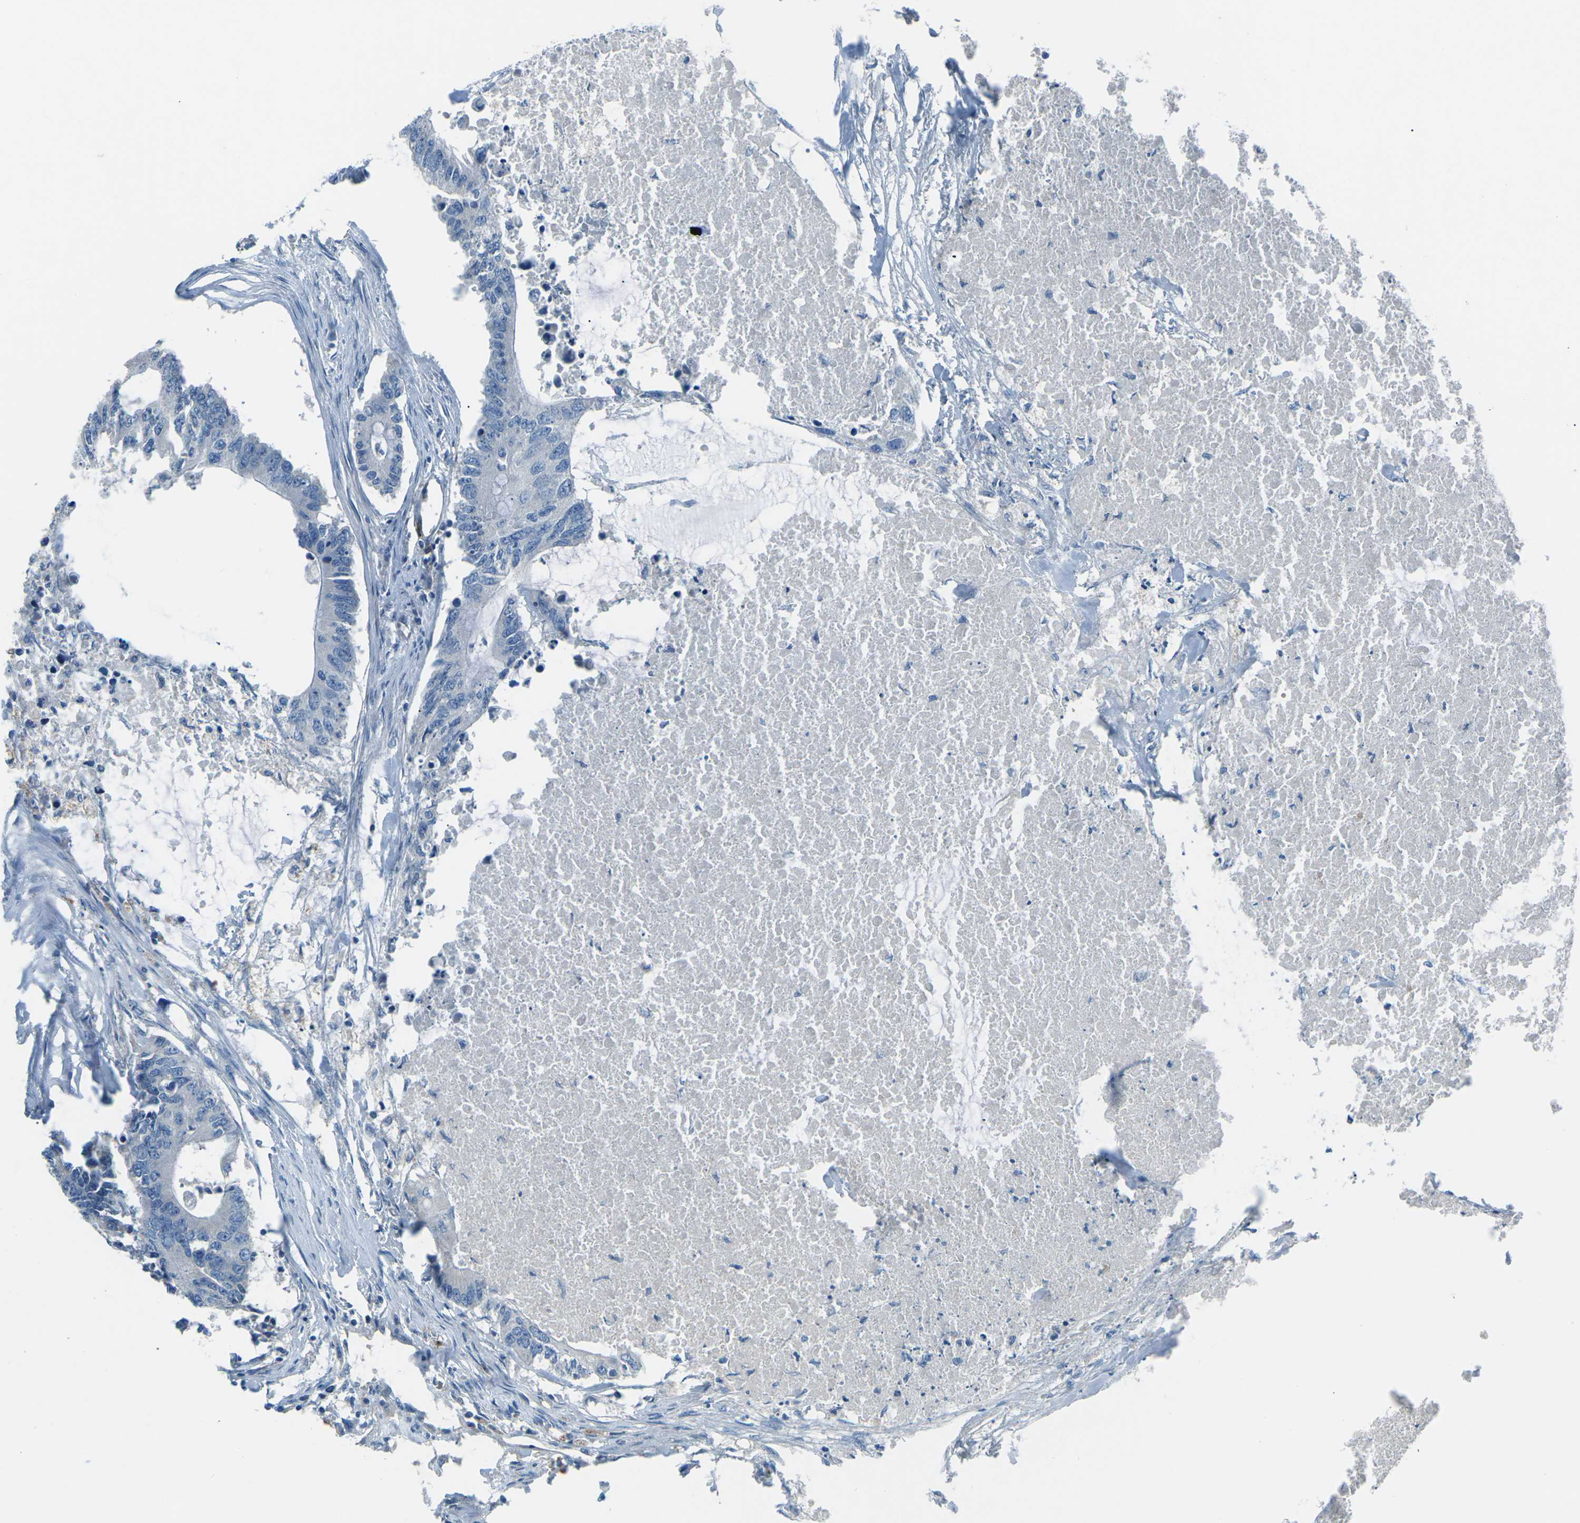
{"staining": {"intensity": "negative", "quantity": "none", "location": "none"}, "tissue": "colorectal cancer", "cell_type": "Tumor cells", "image_type": "cancer", "snomed": [{"axis": "morphology", "description": "Adenocarcinoma, NOS"}, {"axis": "topography", "description": "Colon"}], "caption": "Colorectal adenocarcinoma was stained to show a protein in brown. There is no significant staining in tumor cells.", "gene": "CD1D", "patient": {"sex": "male", "age": 71}}